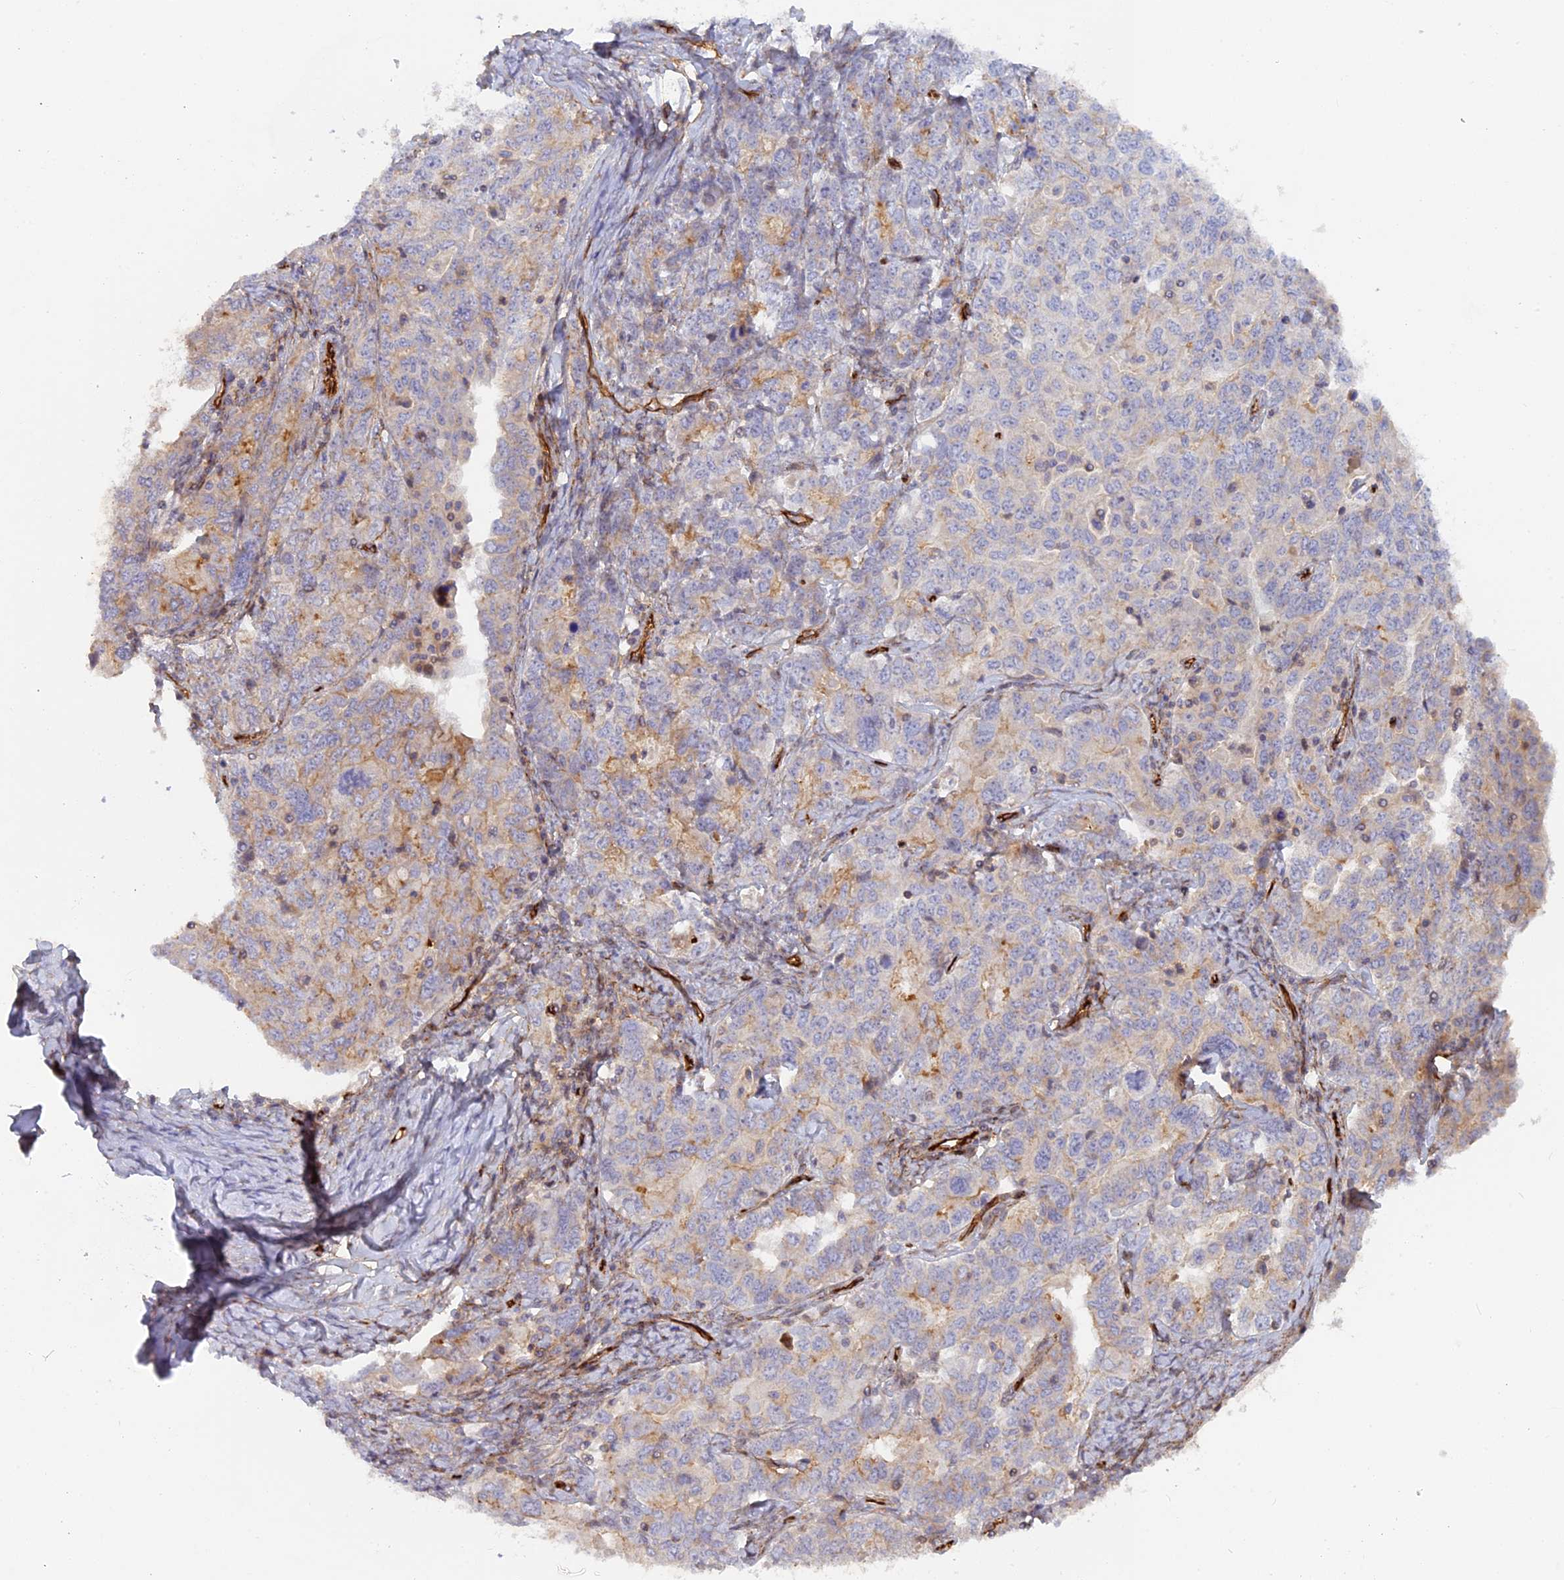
{"staining": {"intensity": "moderate", "quantity": "<25%", "location": "cytoplasmic/membranous"}, "tissue": "ovarian cancer", "cell_type": "Tumor cells", "image_type": "cancer", "snomed": [{"axis": "morphology", "description": "Carcinoma, endometroid"}, {"axis": "topography", "description": "Ovary"}], "caption": "Endometroid carcinoma (ovarian) stained with DAB IHC reveals low levels of moderate cytoplasmic/membranous expression in about <25% of tumor cells.", "gene": "CNBD2", "patient": {"sex": "female", "age": 62}}